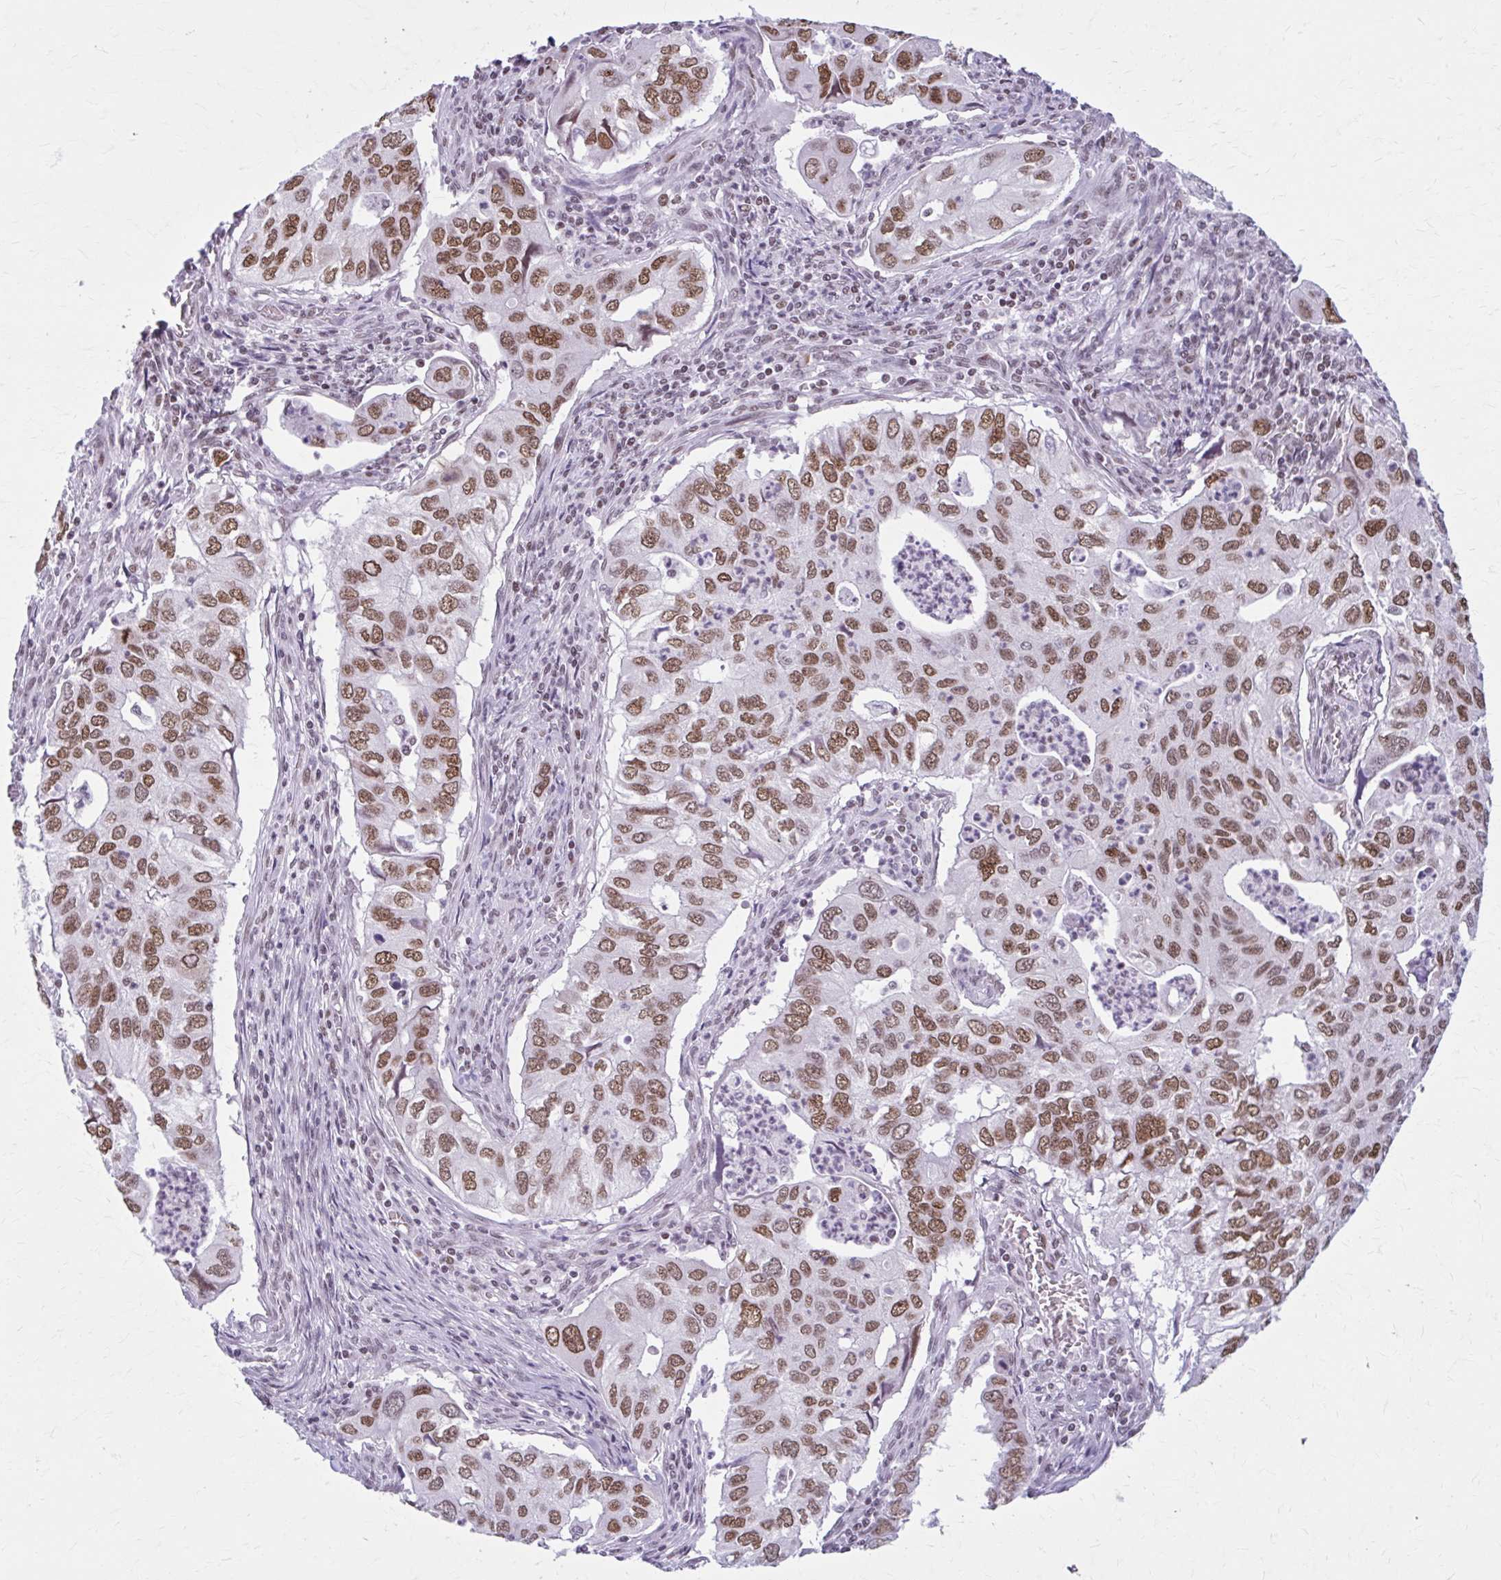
{"staining": {"intensity": "moderate", "quantity": ">75%", "location": "nuclear"}, "tissue": "lung cancer", "cell_type": "Tumor cells", "image_type": "cancer", "snomed": [{"axis": "morphology", "description": "Adenocarcinoma, NOS"}, {"axis": "topography", "description": "Lung"}], "caption": "Approximately >75% of tumor cells in adenocarcinoma (lung) demonstrate moderate nuclear protein expression as visualized by brown immunohistochemical staining.", "gene": "PABIR1", "patient": {"sex": "male", "age": 48}}